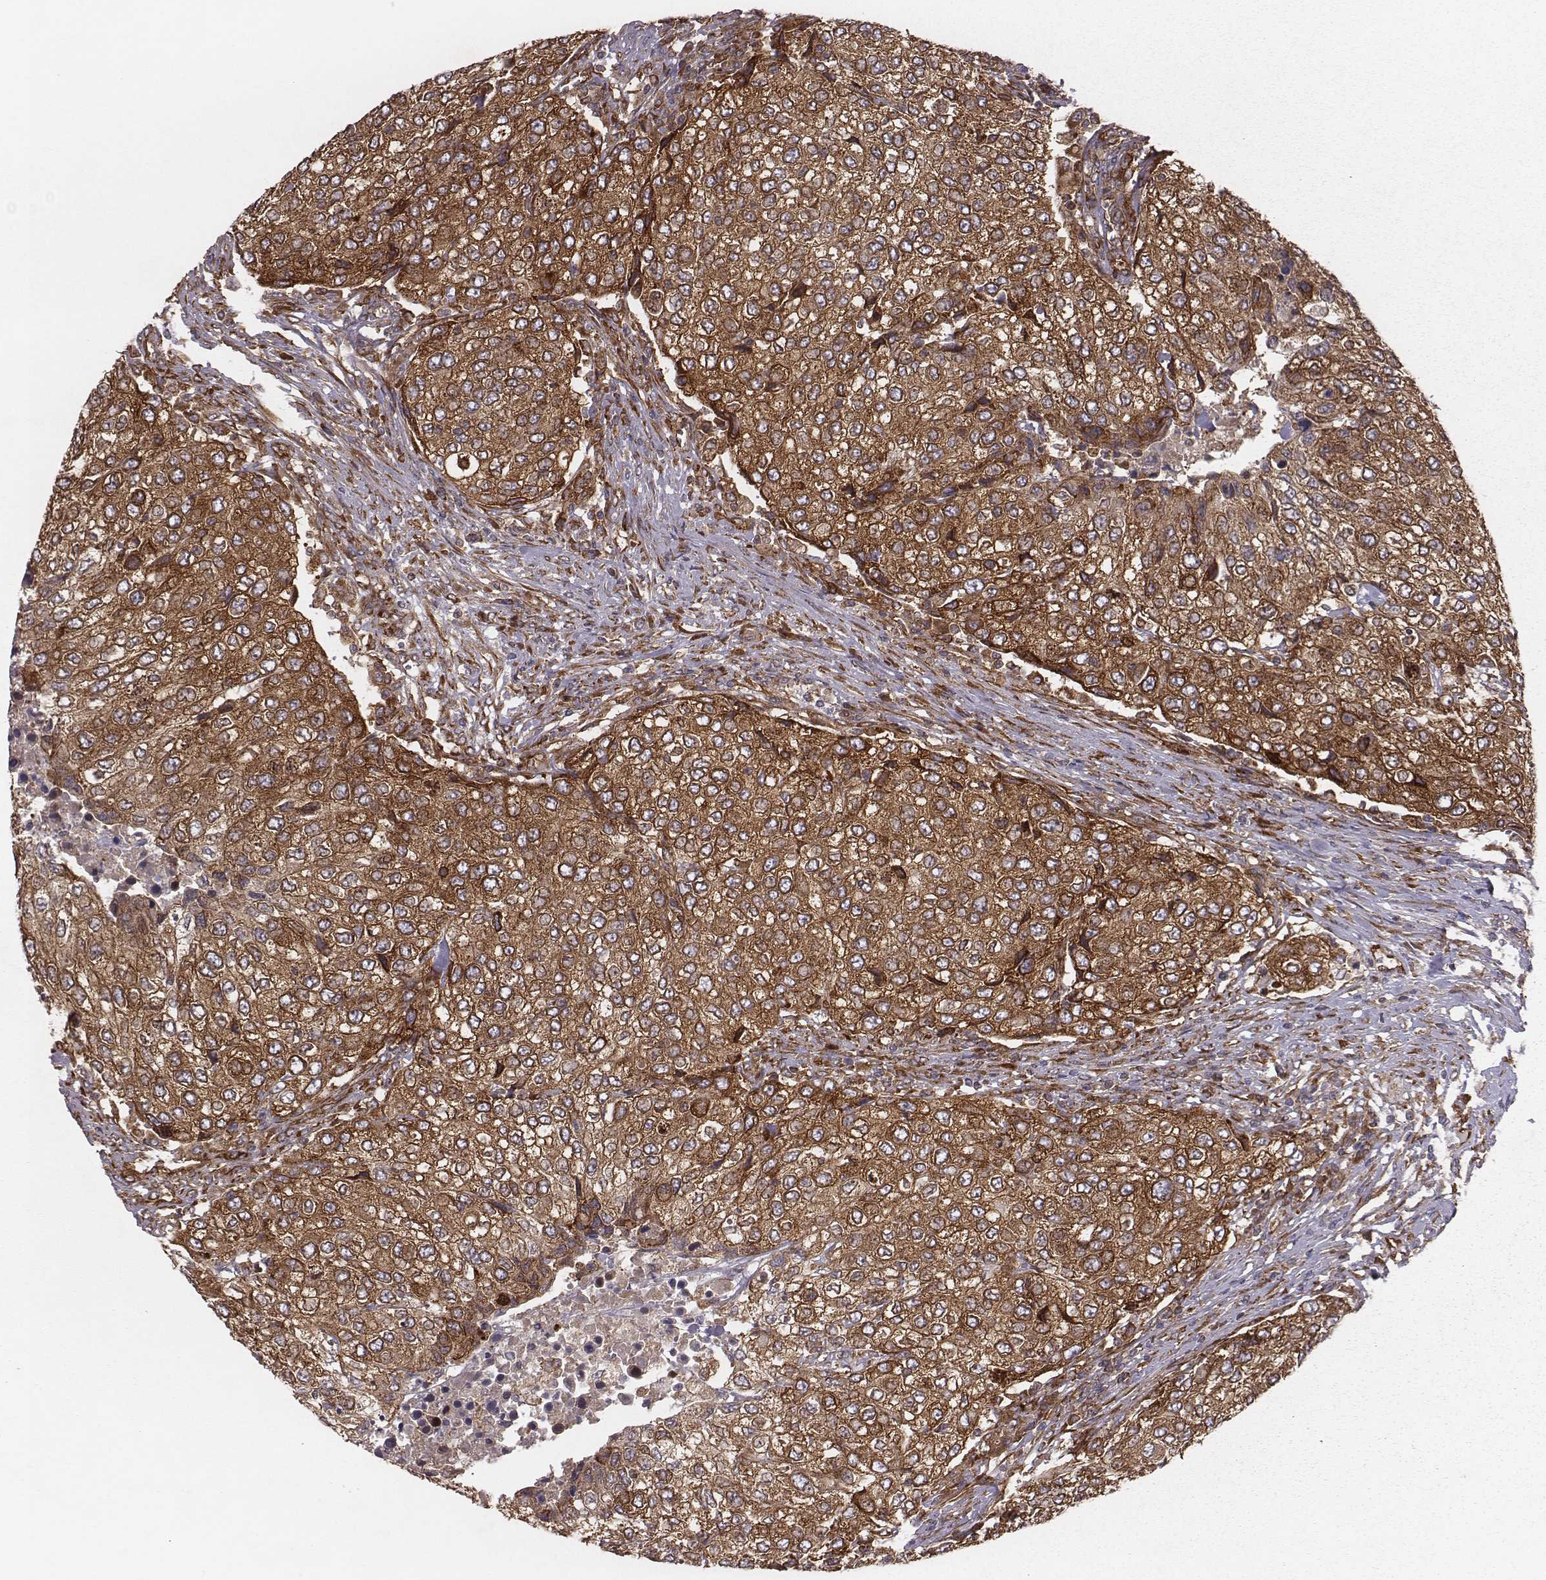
{"staining": {"intensity": "moderate", "quantity": ">75%", "location": "cytoplasmic/membranous"}, "tissue": "urothelial cancer", "cell_type": "Tumor cells", "image_type": "cancer", "snomed": [{"axis": "morphology", "description": "Urothelial carcinoma, High grade"}, {"axis": "topography", "description": "Urinary bladder"}], "caption": "This micrograph shows immunohistochemistry (IHC) staining of urothelial carcinoma (high-grade), with medium moderate cytoplasmic/membranous staining in about >75% of tumor cells.", "gene": "TXLNA", "patient": {"sex": "female", "age": 78}}